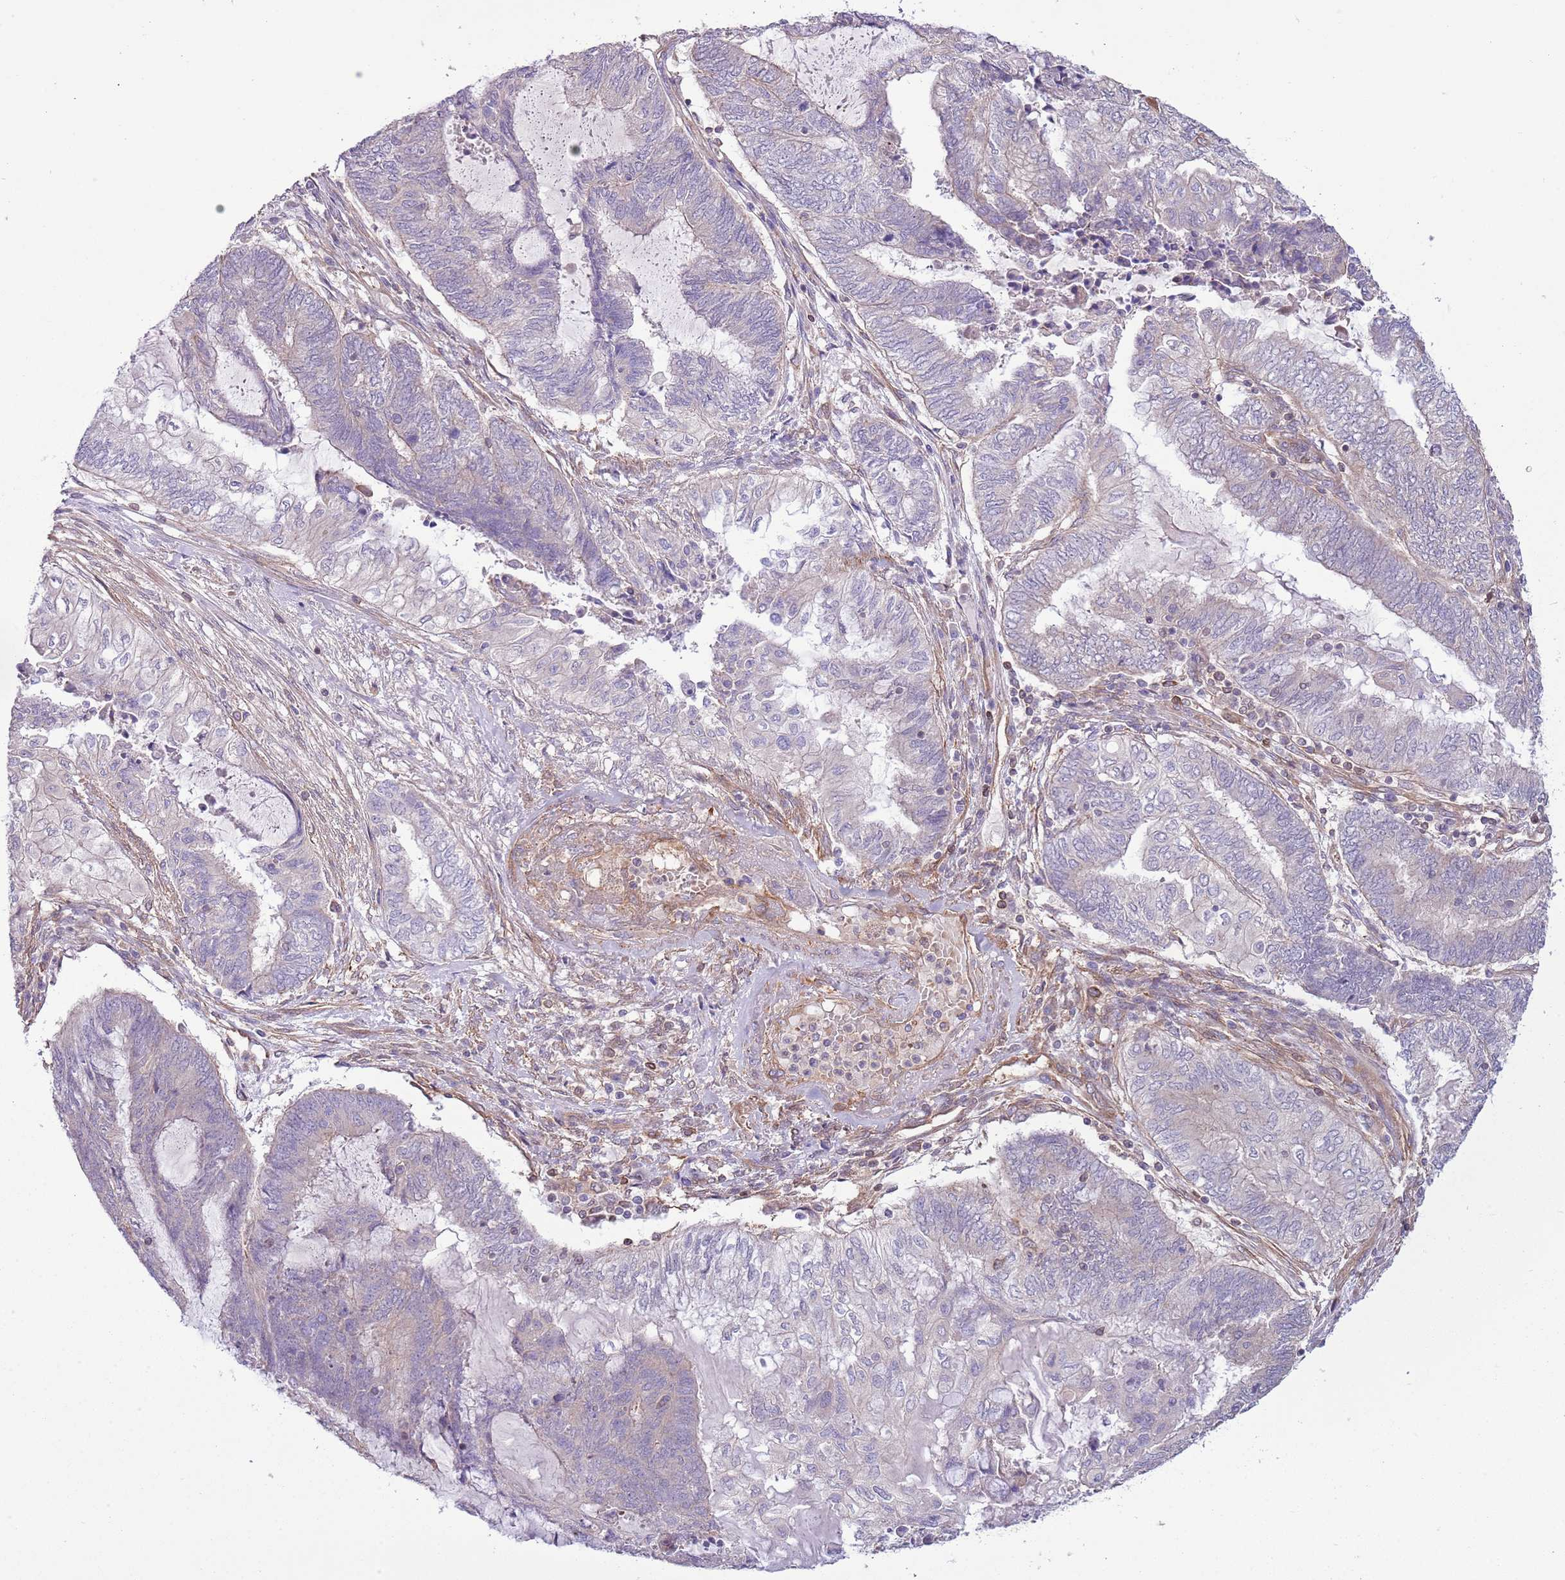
{"staining": {"intensity": "moderate", "quantity": "25%-75%", "location": "cytoplasmic/membranous"}, "tissue": "endometrial cancer", "cell_type": "Tumor cells", "image_type": "cancer", "snomed": [{"axis": "morphology", "description": "Adenocarcinoma, NOS"}, {"axis": "topography", "description": "Uterus"}, {"axis": "topography", "description": "Endometrium"}], "caption": "IHC staining of endometrial cancer (adenocarcinoma), which displays medium levels of moderate cytoplasmic/membranous staining in approximately 25%-75% of tumor cells indicating moderate cytoplasmic/membranous protein staining. The staining was performed using DAB (3,3'-diaminobenzidine) (brown) for protein detection and nuclei were counterstained in hematoxylin (blue).", "gene": "LPIN2", "patient": {"sex": "female", "age": 70}}